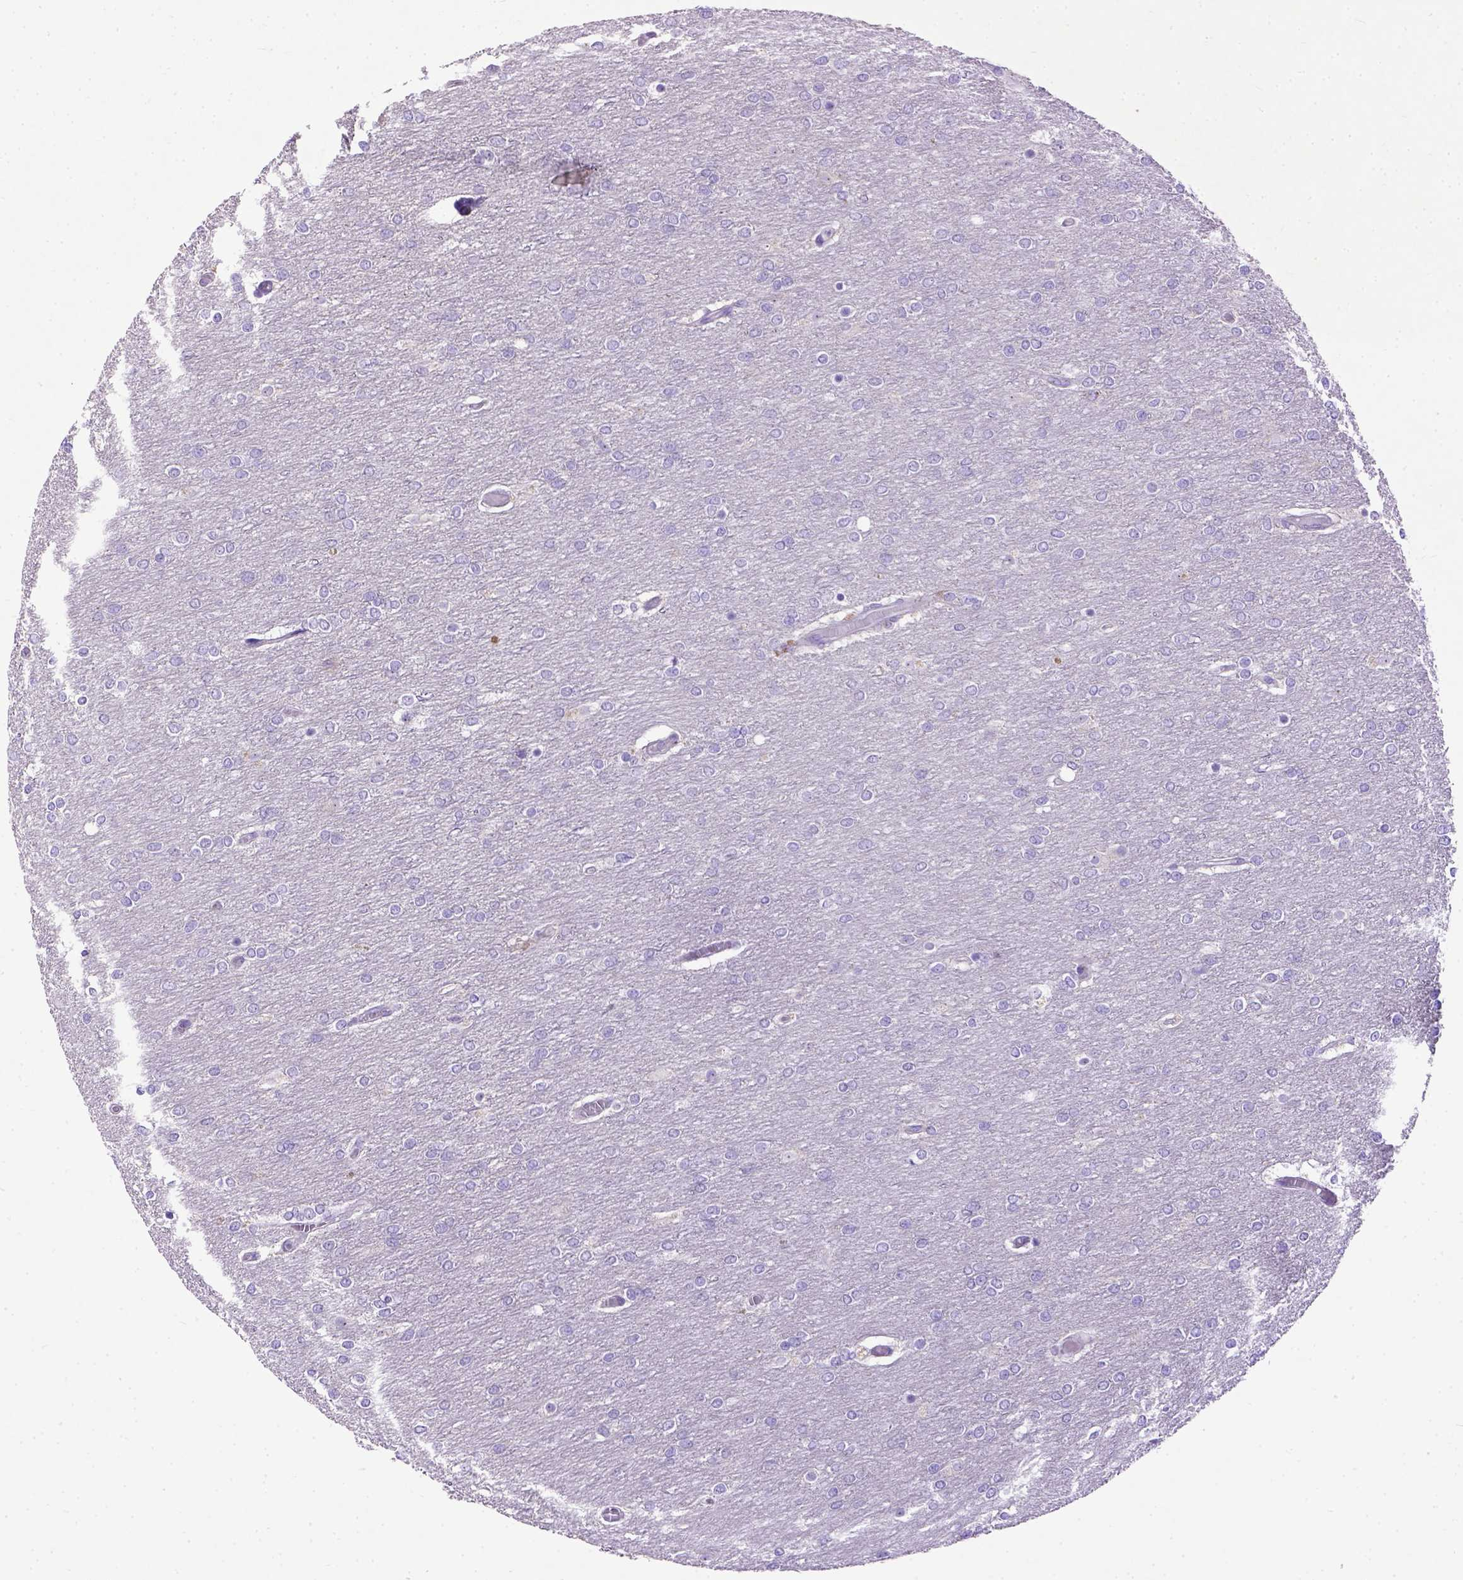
{"staining": {"intensity": "negative", "quantity": "none", "location": "none"}, "tissue": "glioma", "cell_type": "Tumor cells", "image_type": "cancer", "snomed": [{"axis": "morphology", "description": "Glioma, malignant, High grade"}, {"axis": "topography", "description": "Brain"}], "caption": "Immunohistochemistry image of human glioma stained for a protein (brown), which displays no expression in tumor cells.", "gene": "UTP4", "patient": {"sex": "female", "age": 61}}